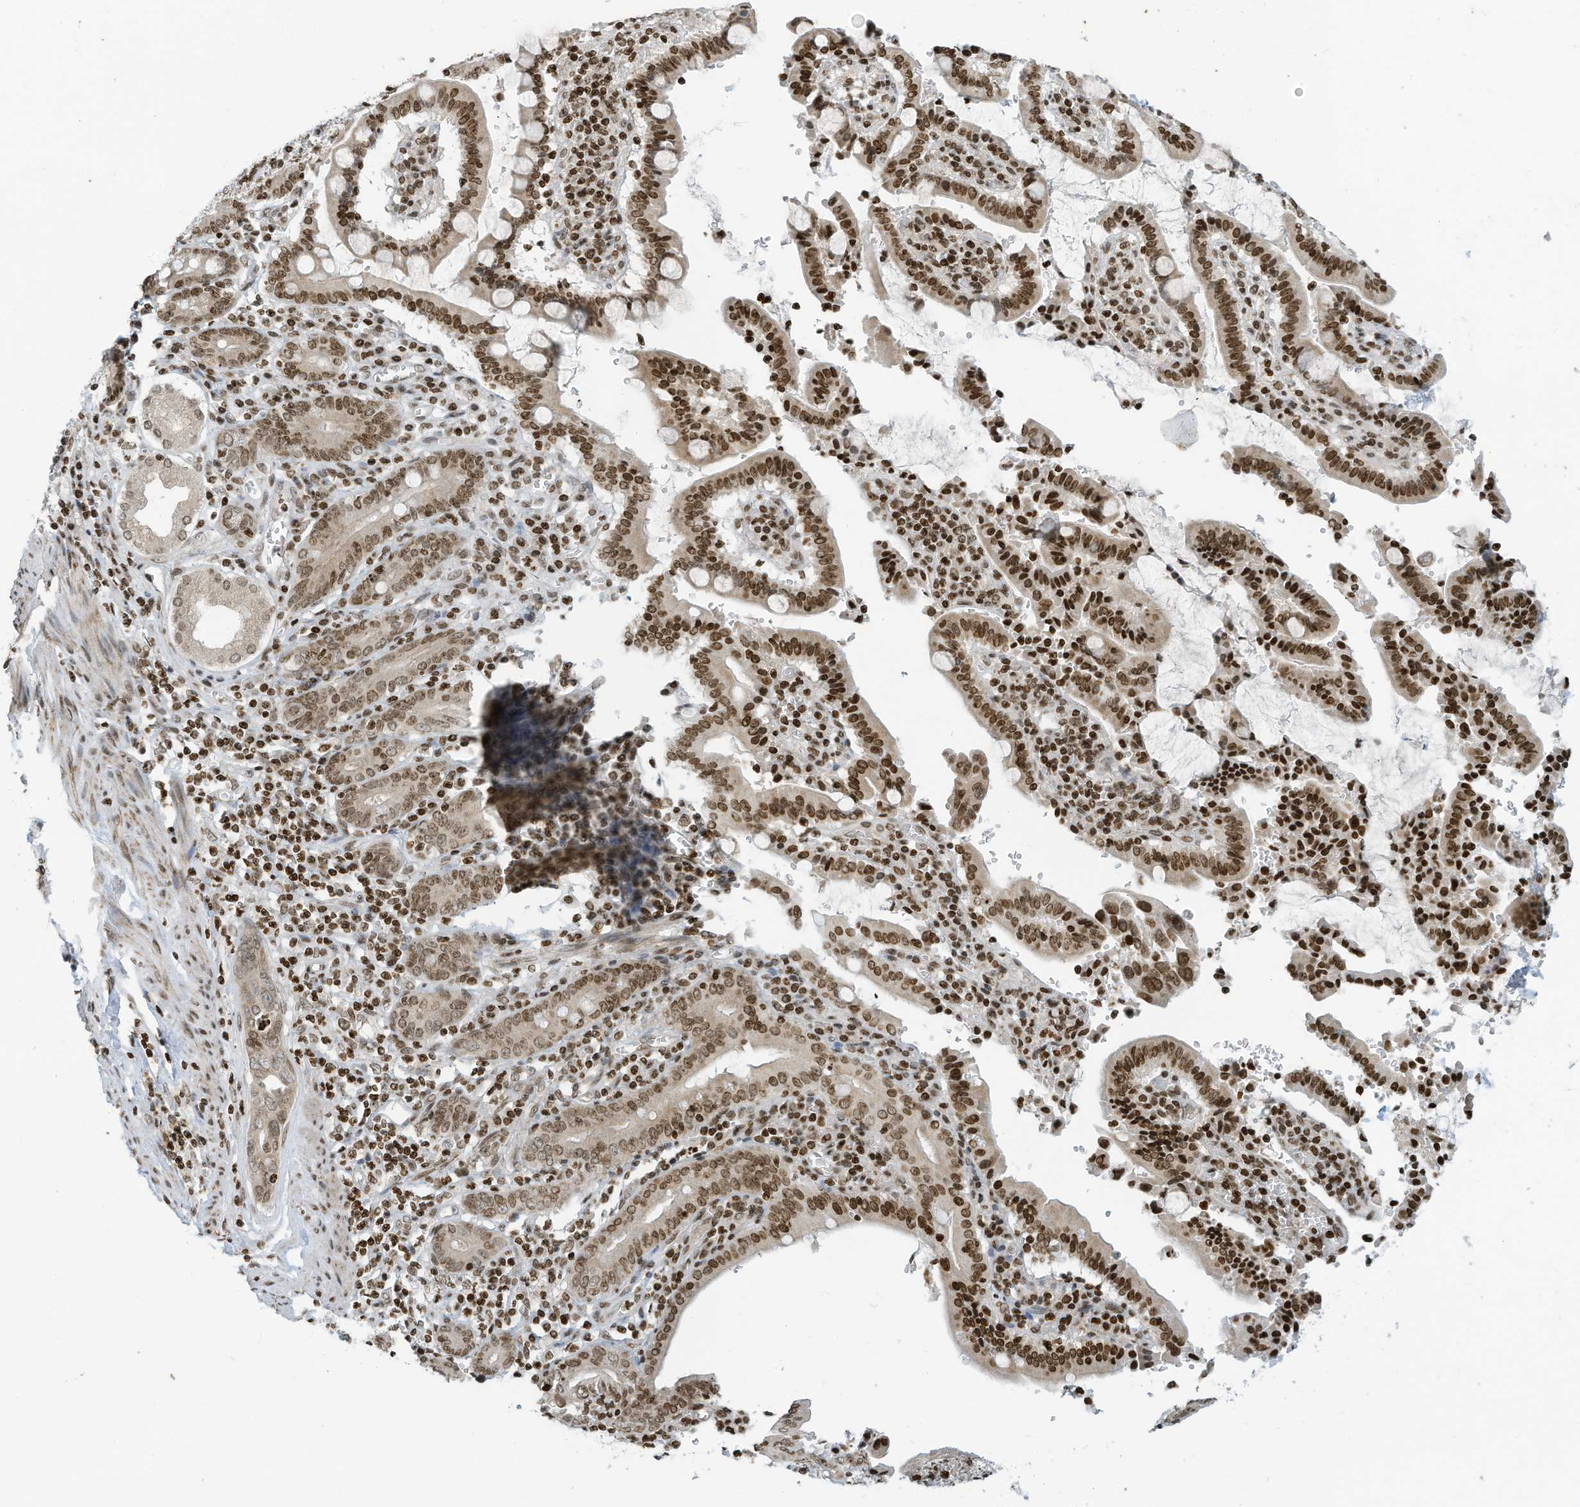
{"staining": {"intensity": "moderate", "quantity": ">75%", "location": "cytoplasmic/membranous,nuclear"}, "tissue": "pancreatic cancer", "cell_type": "Tumor cells", "image_type": "cancer", "snomed": [{"axis": "morphology", "description": "Adenocarcinoma, NOS"}, {"axis": "topography", "description": "Pancreas"}], "caption": "Immunohistochemistry image of neoplastic tissue: human pancreatic adenocarcinoma stained using IHC shows medium levels of moderate protein expression localized specifically in the cytoplasmic/membranous and nuclear of tumor cells, appearing as a cytoplasmic/membranous and nuclear brown color.", "gene": "ADI1", "patient": {"sex": "male", "age": 70}}